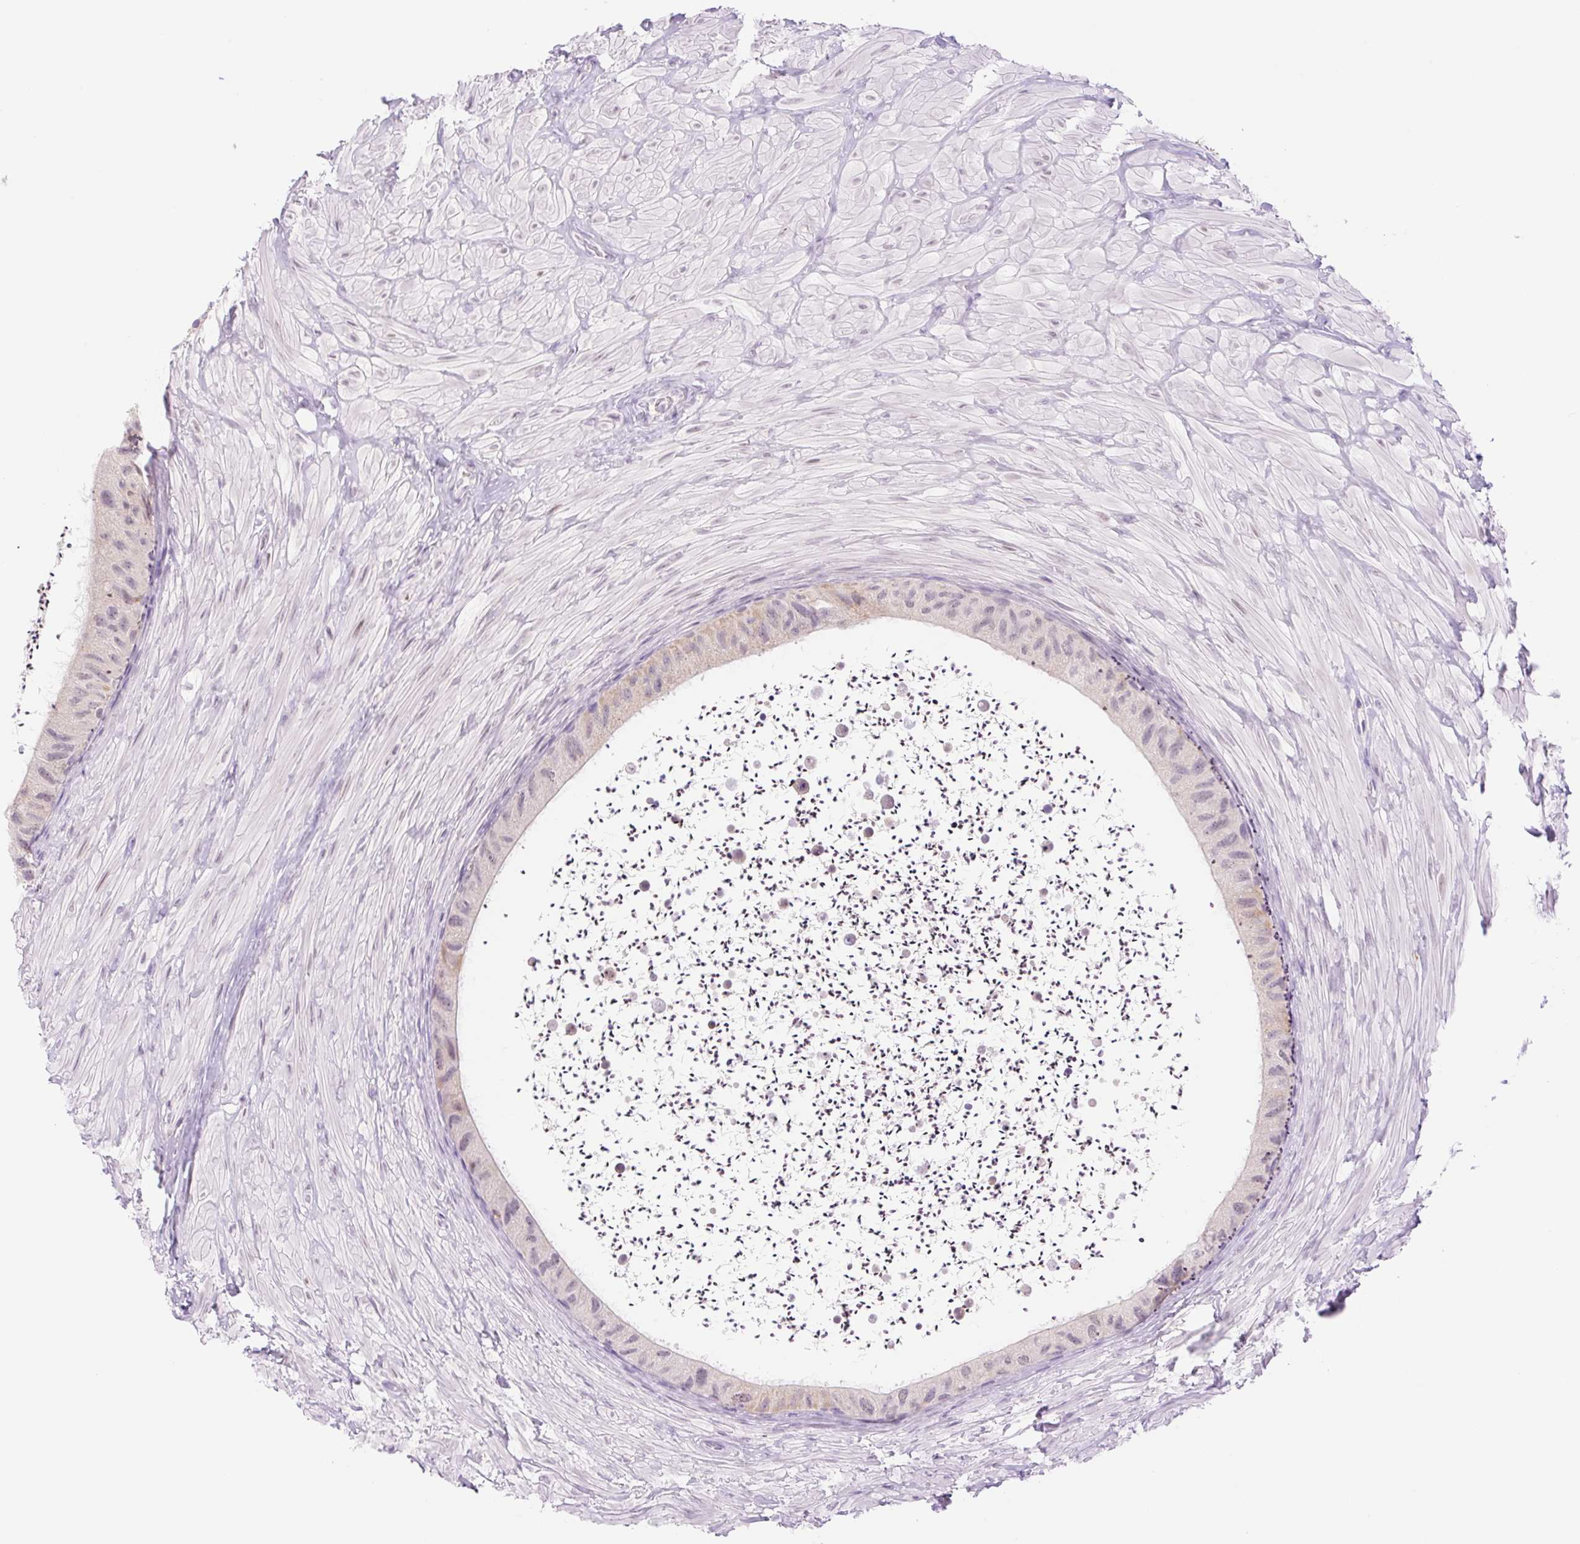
{"staining": {"intensity": "moderate", "quantity": "<25%", "location": "nuclear"}, "tissue": "epididymis", "cell_type": "Glandular cells", "image_type": "normal", "snomed": [{"axis": "morphology", "description": "Normal tissue, NOS"}, {"axis": "topography", "description": "Epididymis"}, {"axis": "topography", "description": "Peripheral nerve tissue"}], "caption": "Benign epididymis demonstrates moderate nuclear positivity in approximately <25% of glandular cells, visualized by immunohistochemistry. The protein is shown in brown color, while the nuclei are stained blue.", "gene": "SPRYD4", "patient": {"sex": "male", "age": 32}}